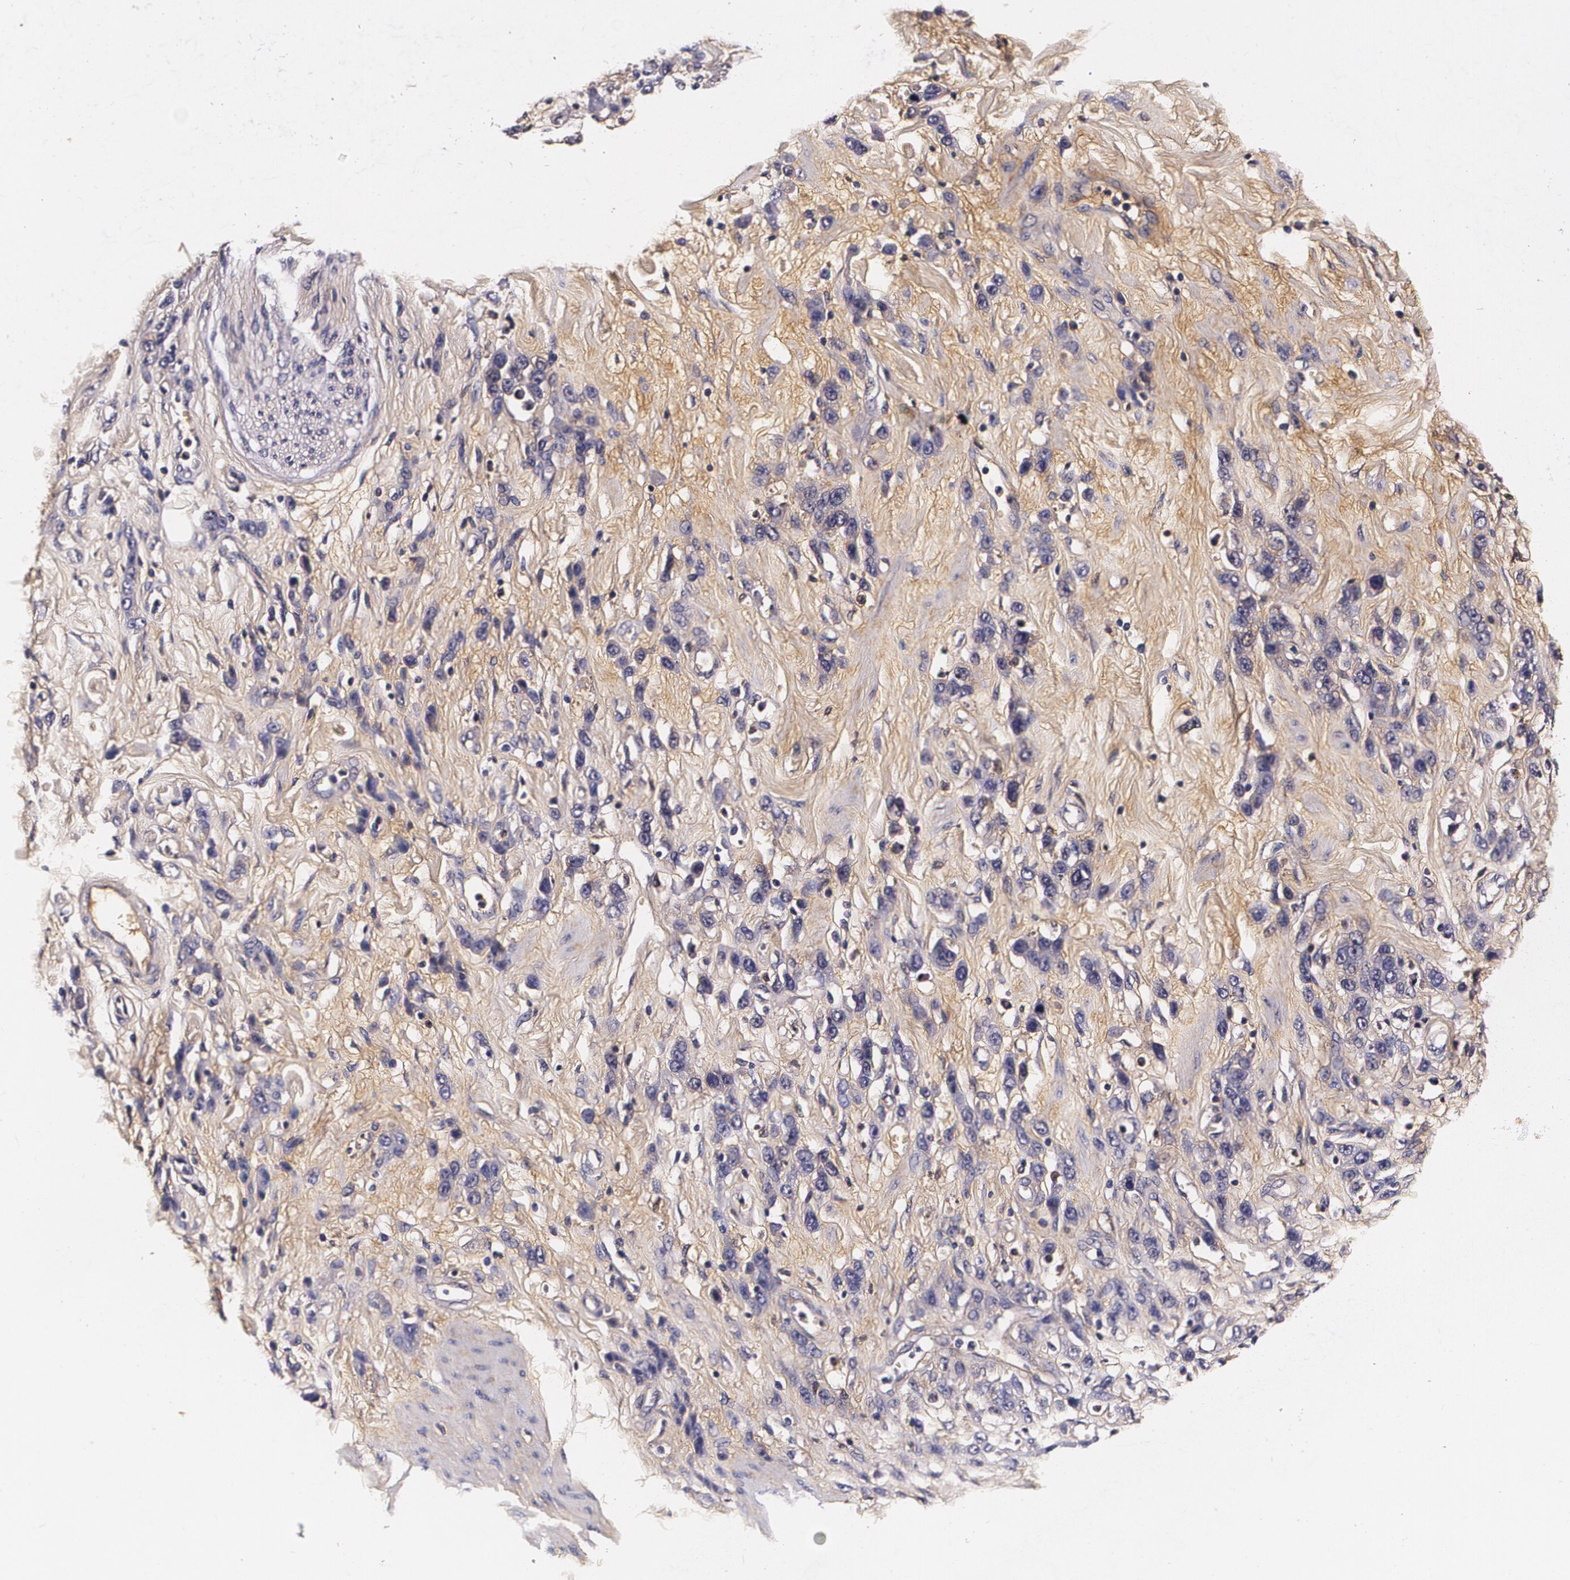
{"staining": {"intensity": "negative", "quantity": "none", "location": "none"}, "tissue": "stomach cancer", "cell_type": "Tumor cells", "image_type": "cancer", "snomed": [{"axis": "morphology", "description": "Normal tissue, NOS"}, {"axis": "morphology", "description": "Adenocarcinoma, NOS"}, {"axis": "topography", "description": "Stomach"}], "caption": "Tumor cells are negative for protein expression in human adenocarcinoma (stomach).", "gene": "TTR", "patient": {"sex": "male", "age": 82}}